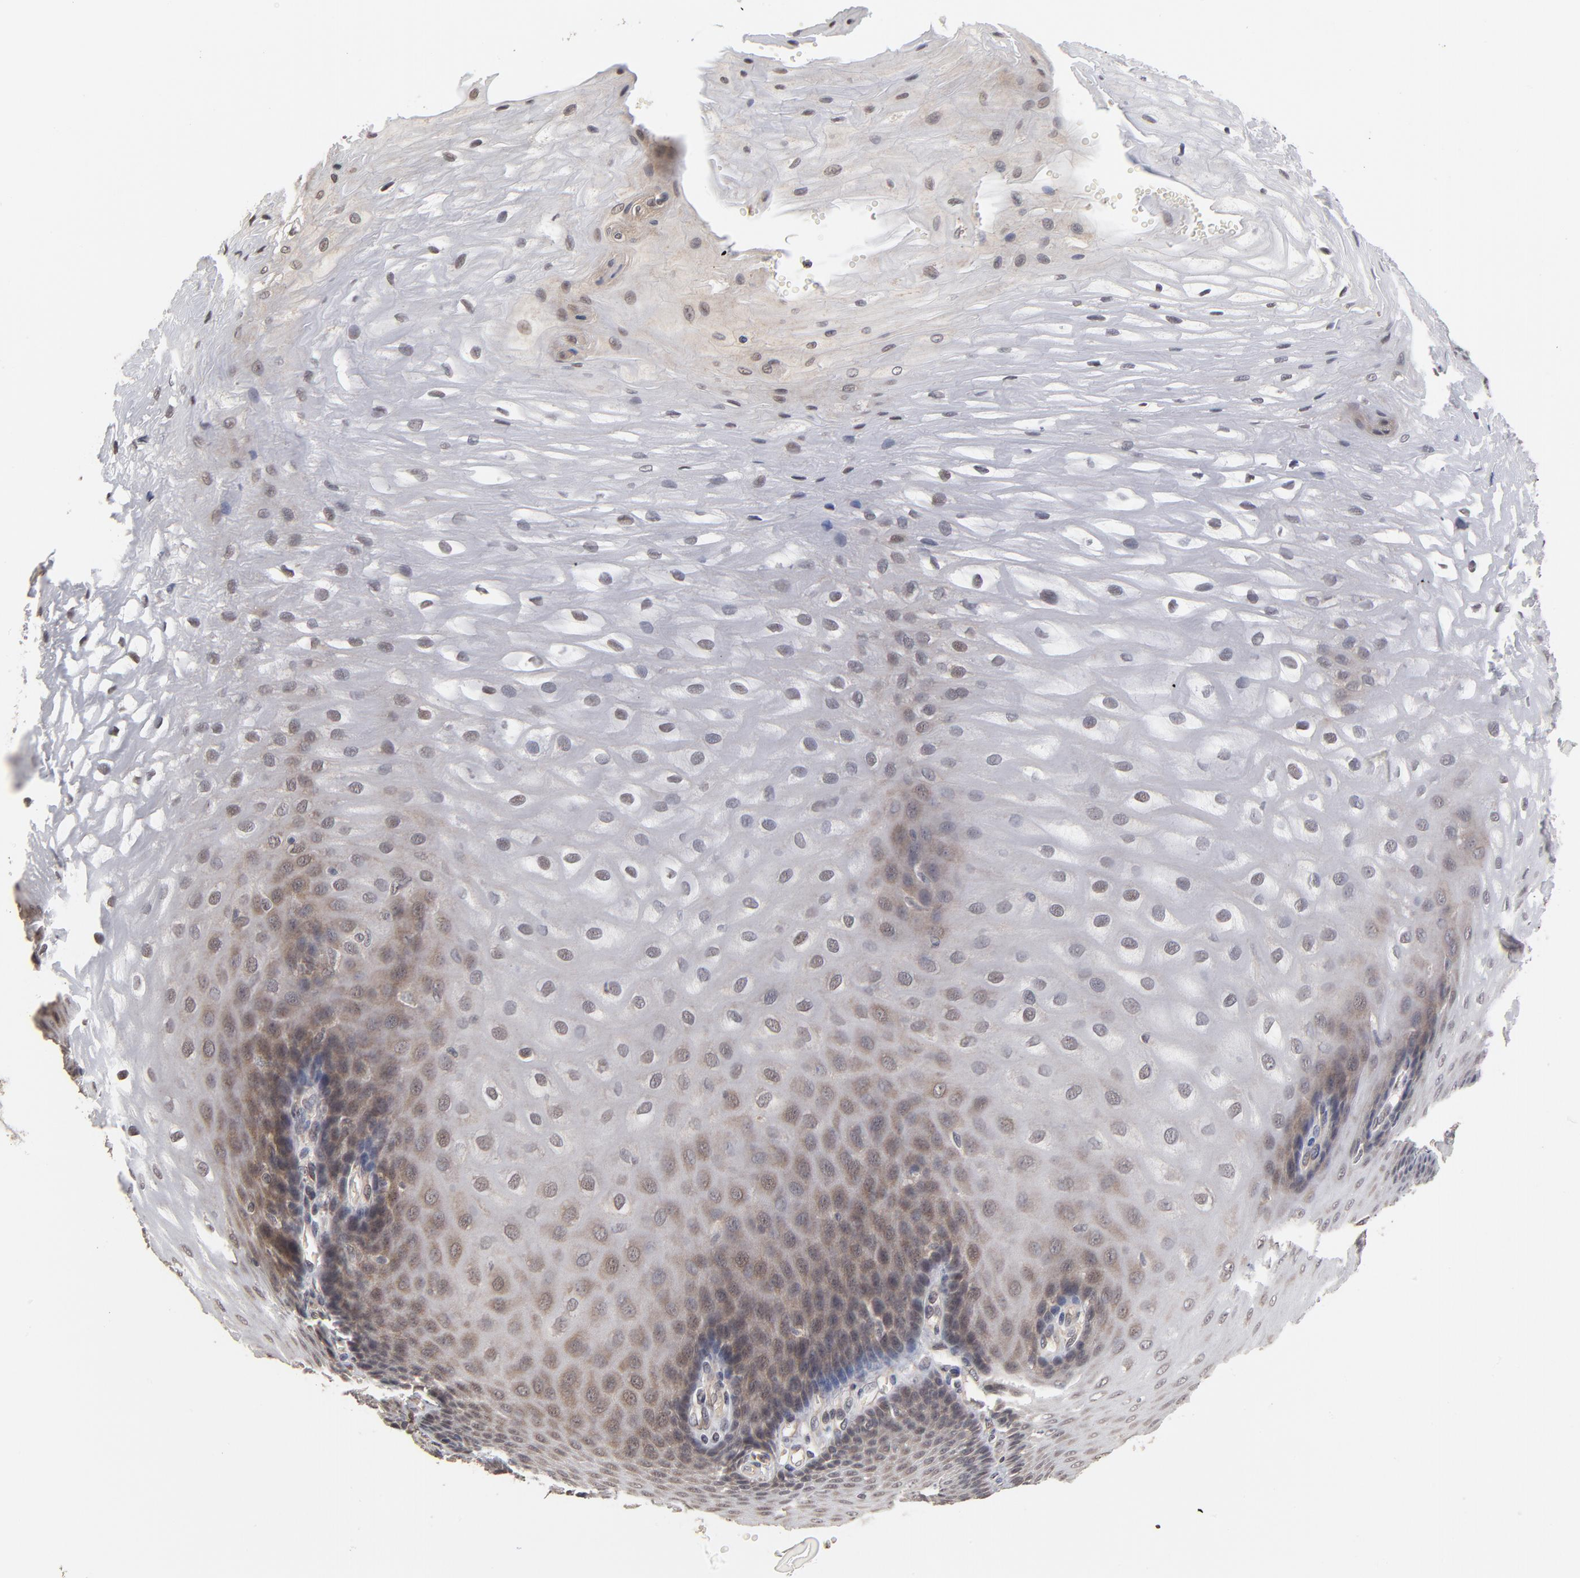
{"staining": {"intensity": "moderate", "quantity": "<25%", "location": "cytoplasmic/membranous"}, "tissue": "esophagus", "cell_type": "Squamous epithelial cells", "image_type": "normal", "snomed": [{"axis": "morphology", "description": "Normal tissue, NOS"}, {"axis": "morphology", "description": "Adenocarcinoma, NOS"}, {"axis": "topography", "description": "Esophagus"}, {"axis": "topography", "description": "Stomach"}], "caption": "Immunohistochemistry (DAB) staining of unremarkable esophagus demonstrates moderate cytoplasmic/membranous protein positivity in approximately <25% of squamous epithelial cells.", "gene": "ASB8", "patient": {"sex": "male", "age": 62}}